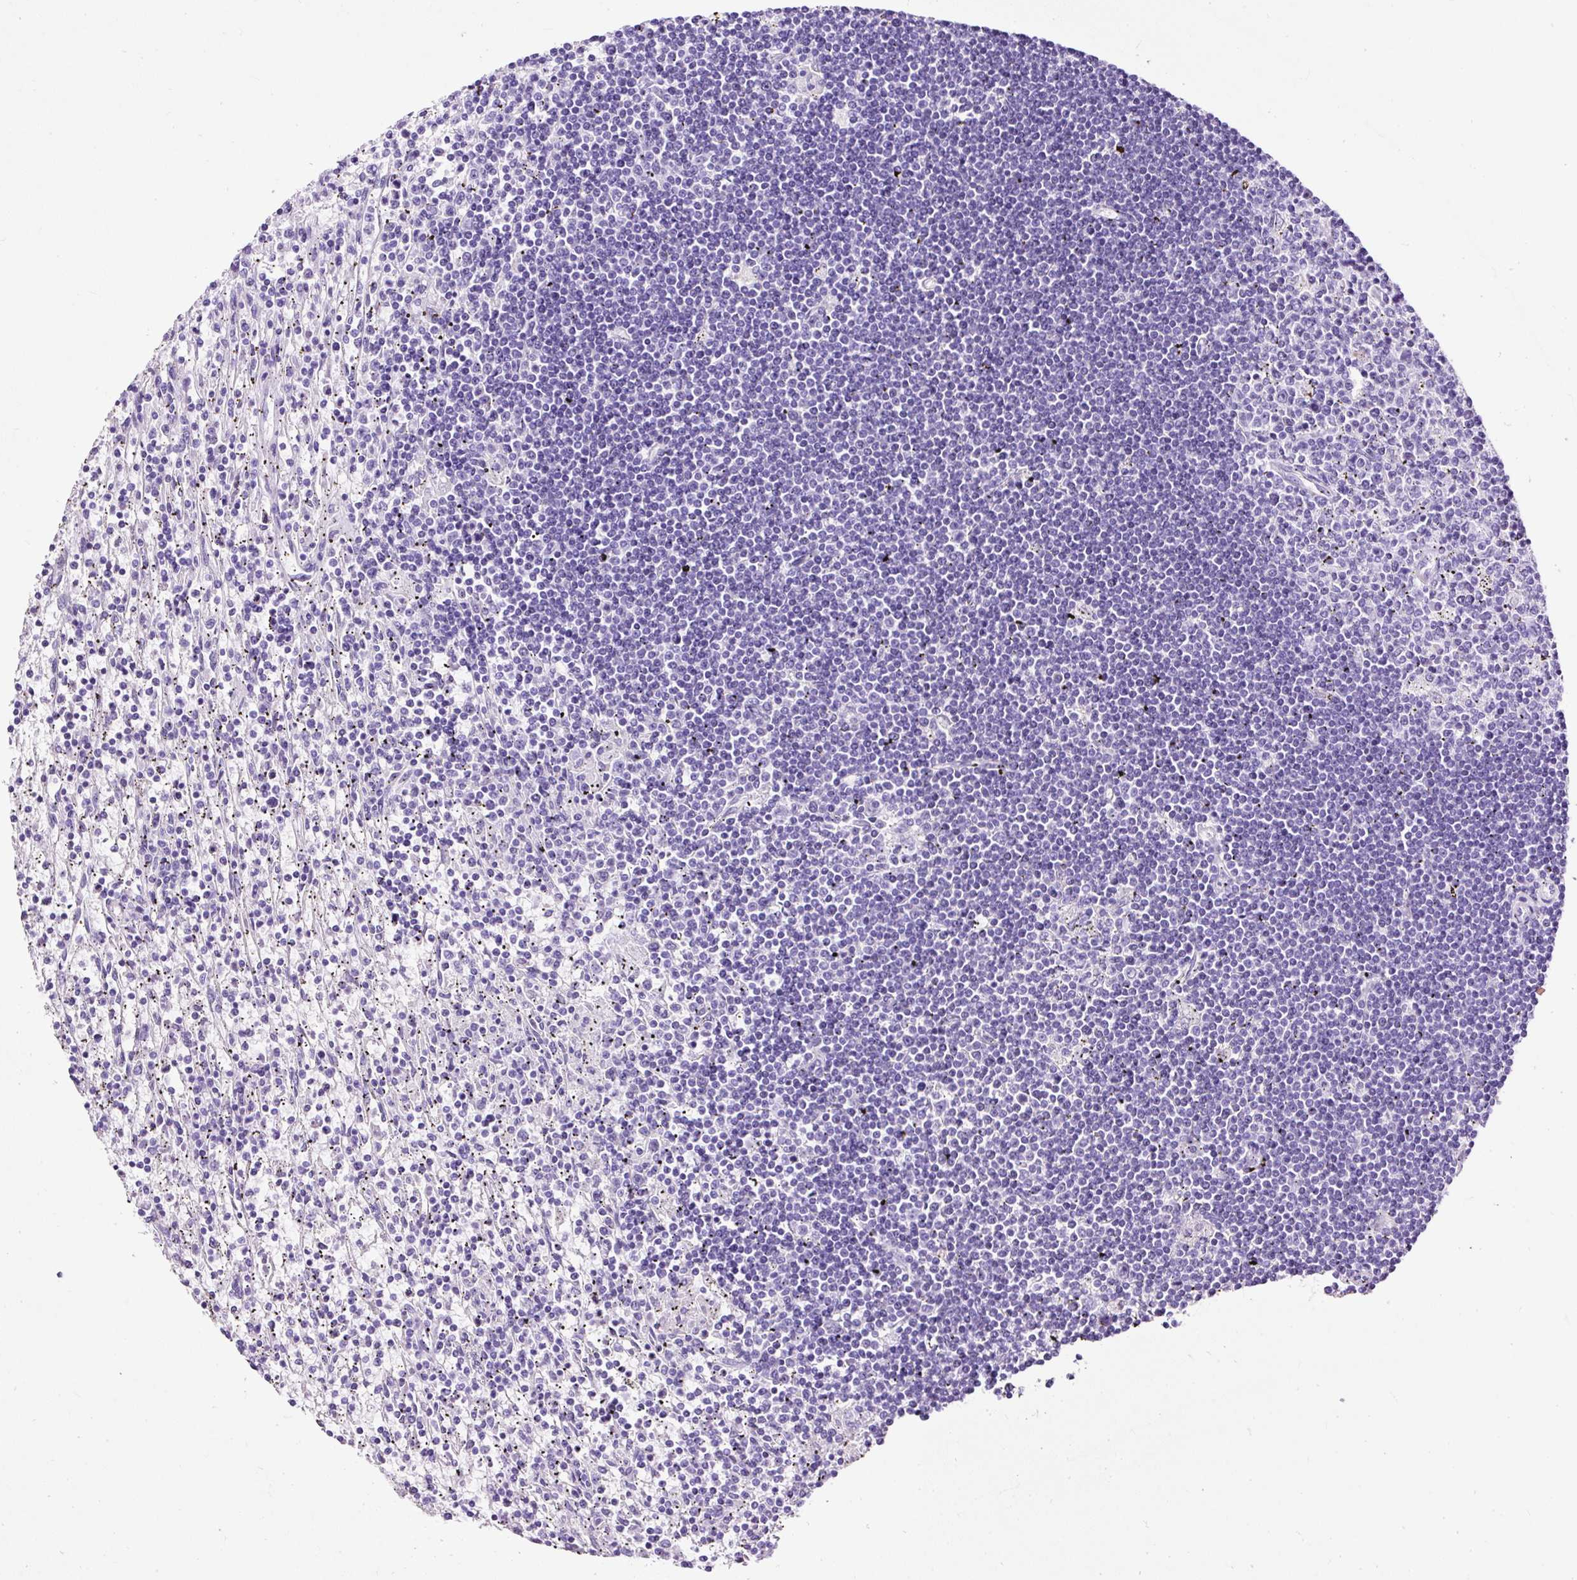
{"staining": {"intensity": "negative", "quantity": "none", "location": "none"}, "tissue": "lymphoma", "cell_type": "Tumor cells", "image_type": "cancer", "snomed": [{"axis": "morphology", "description": "Malignant lymphoma, non-Hodgkin's type, Low grade"}, {"axis": "topography", "description": "Spleen"}], "caption": "Photomicrograph shows no protein staining in tumor cells of malignant lymphoma, non-Hodgkin's type (low-grade) tissue.", "gene": "NTS", "patient": {"sex": "male", "age": 76}}